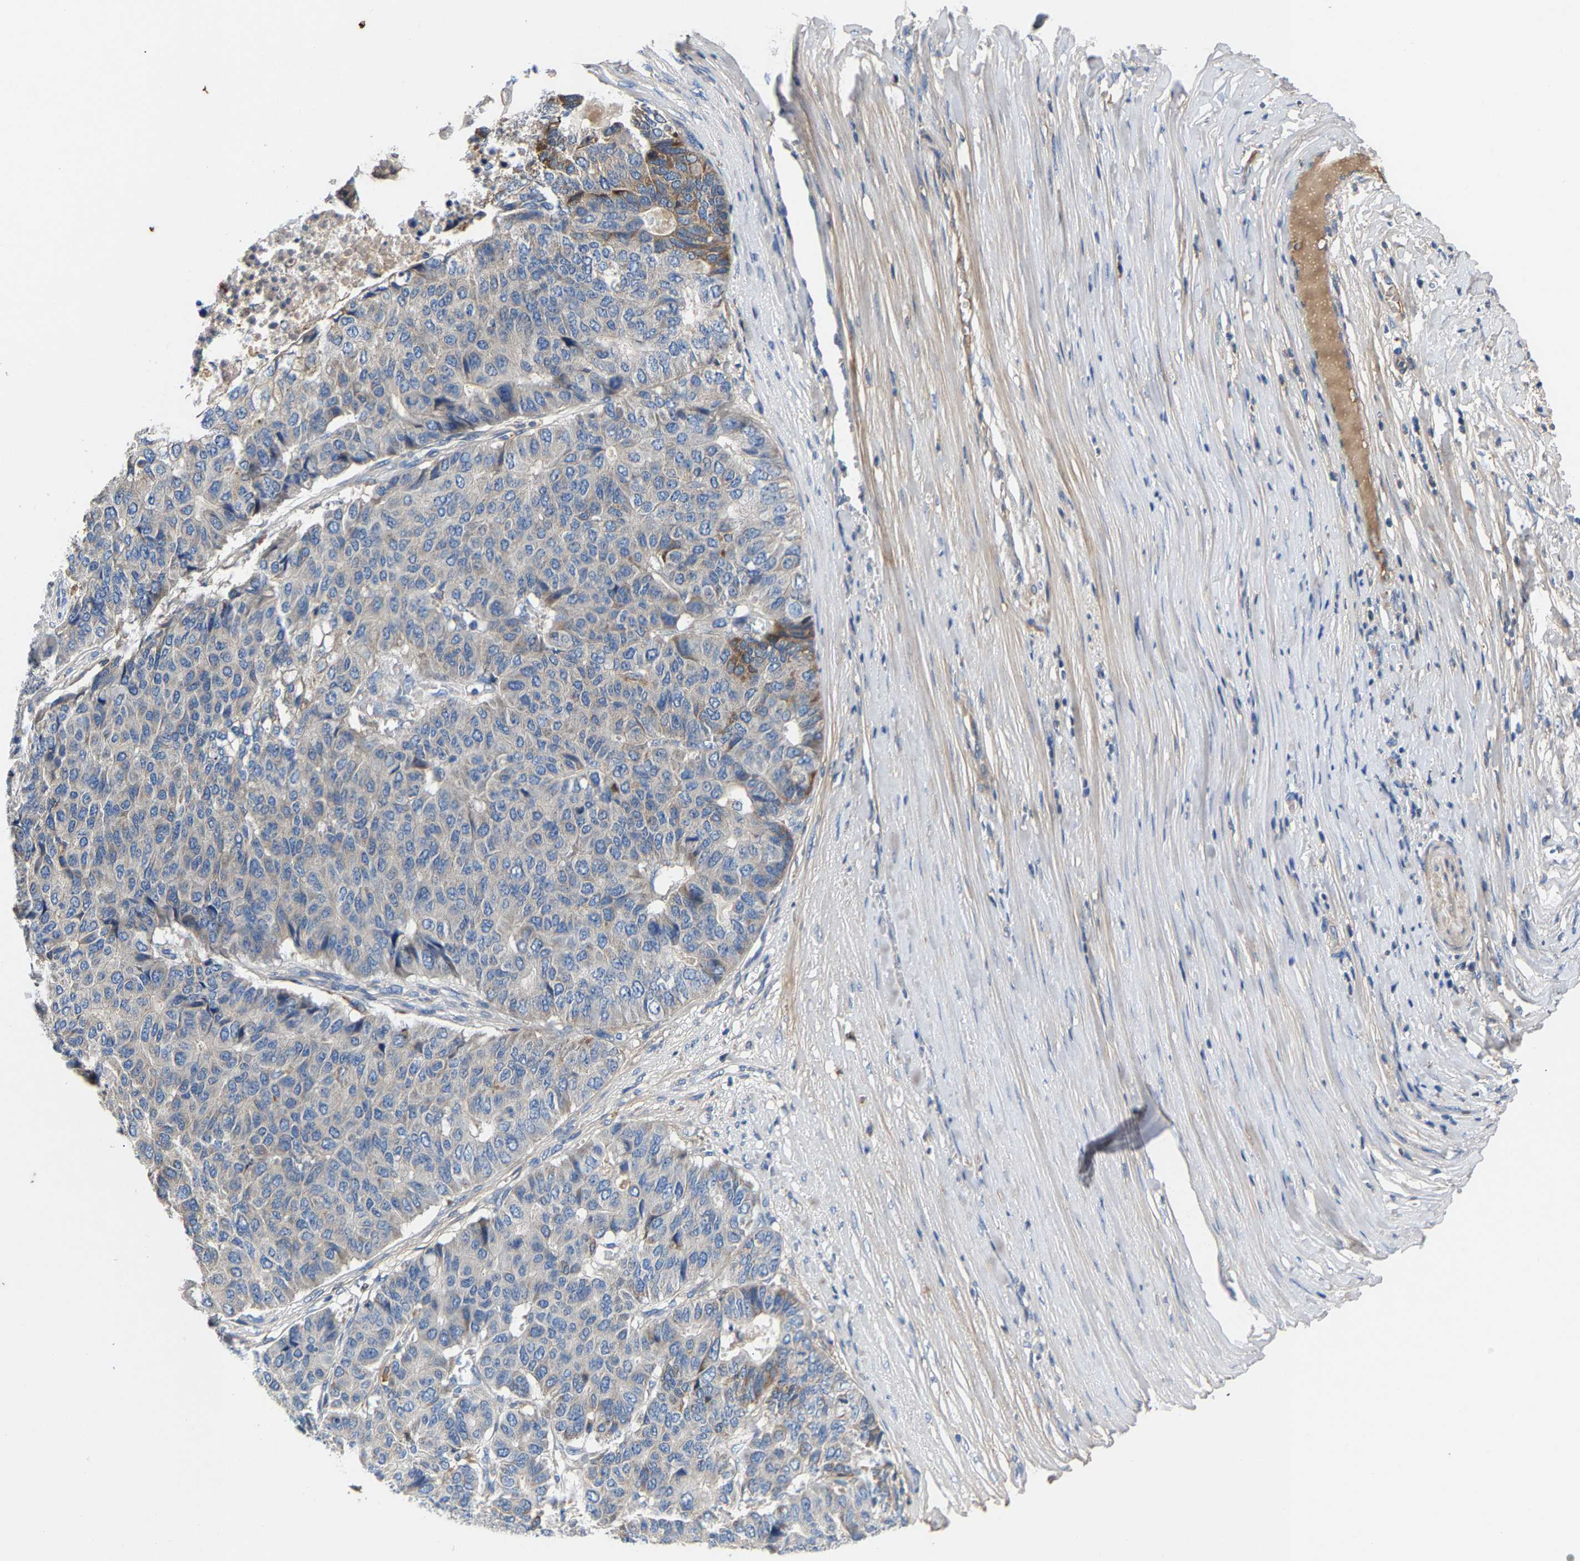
{"staining": {"intensity": "negative", "quantity": "none", "location": "none"}, "tissue": "pancreatic cancer", "cell_type": "Tumor cells", "image_type": "cancer", "snomed": [{"axis": "morphology", "description": "Adenocarcinoma, NOS"}, {"axis": "topography", "description": "Pancreas"}], "caption": "Immunohistochemistry (IHC) of pancreatic cancer demonstrates no staining in tumor cells.", "gene": "CCDC171", "patient": {"sex": "male", "age": 50}}